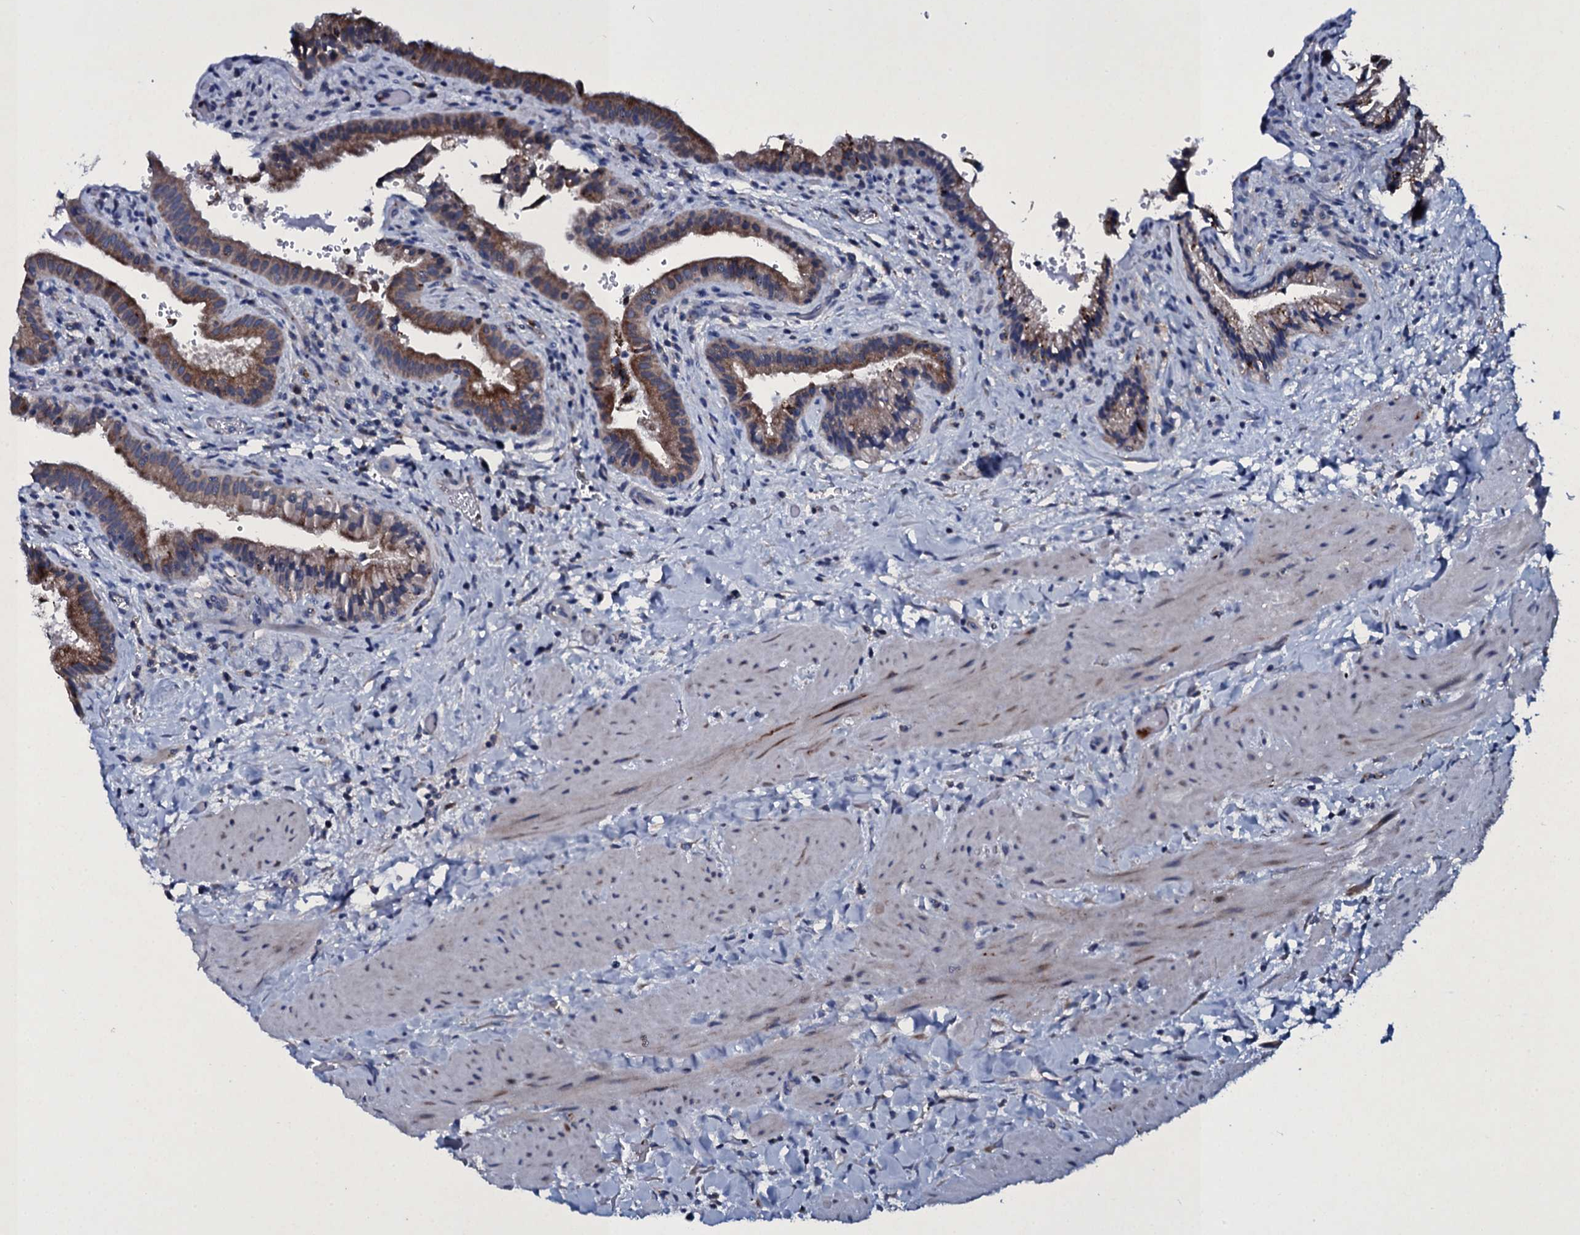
{"staining": {"intensity": "moderate", "quantity": ">75%", "location": "cytoplasmic/membranous"}, "tissue": "gallbladder", "cell_type": "Glandular cells", "image_type": "normal", "snomed": [{"axis": "morphology", "description": "Normal tissue, NOS"}, {"axis": "topography", "description": "Gallbladder"}], "caption": "Protein analysis of unremarkable gallbladder exhibits moderate cytoplasmic/membranous positivity in approximately >75% of glandular cells. The staining was performed using DAB to visualize the protein expression in brown, while the nuclei were stained in blue with hematoxylin (Magnification: 20x).", "gene": "TPGS2", "patient": {"sex": "male", "age": 24}}